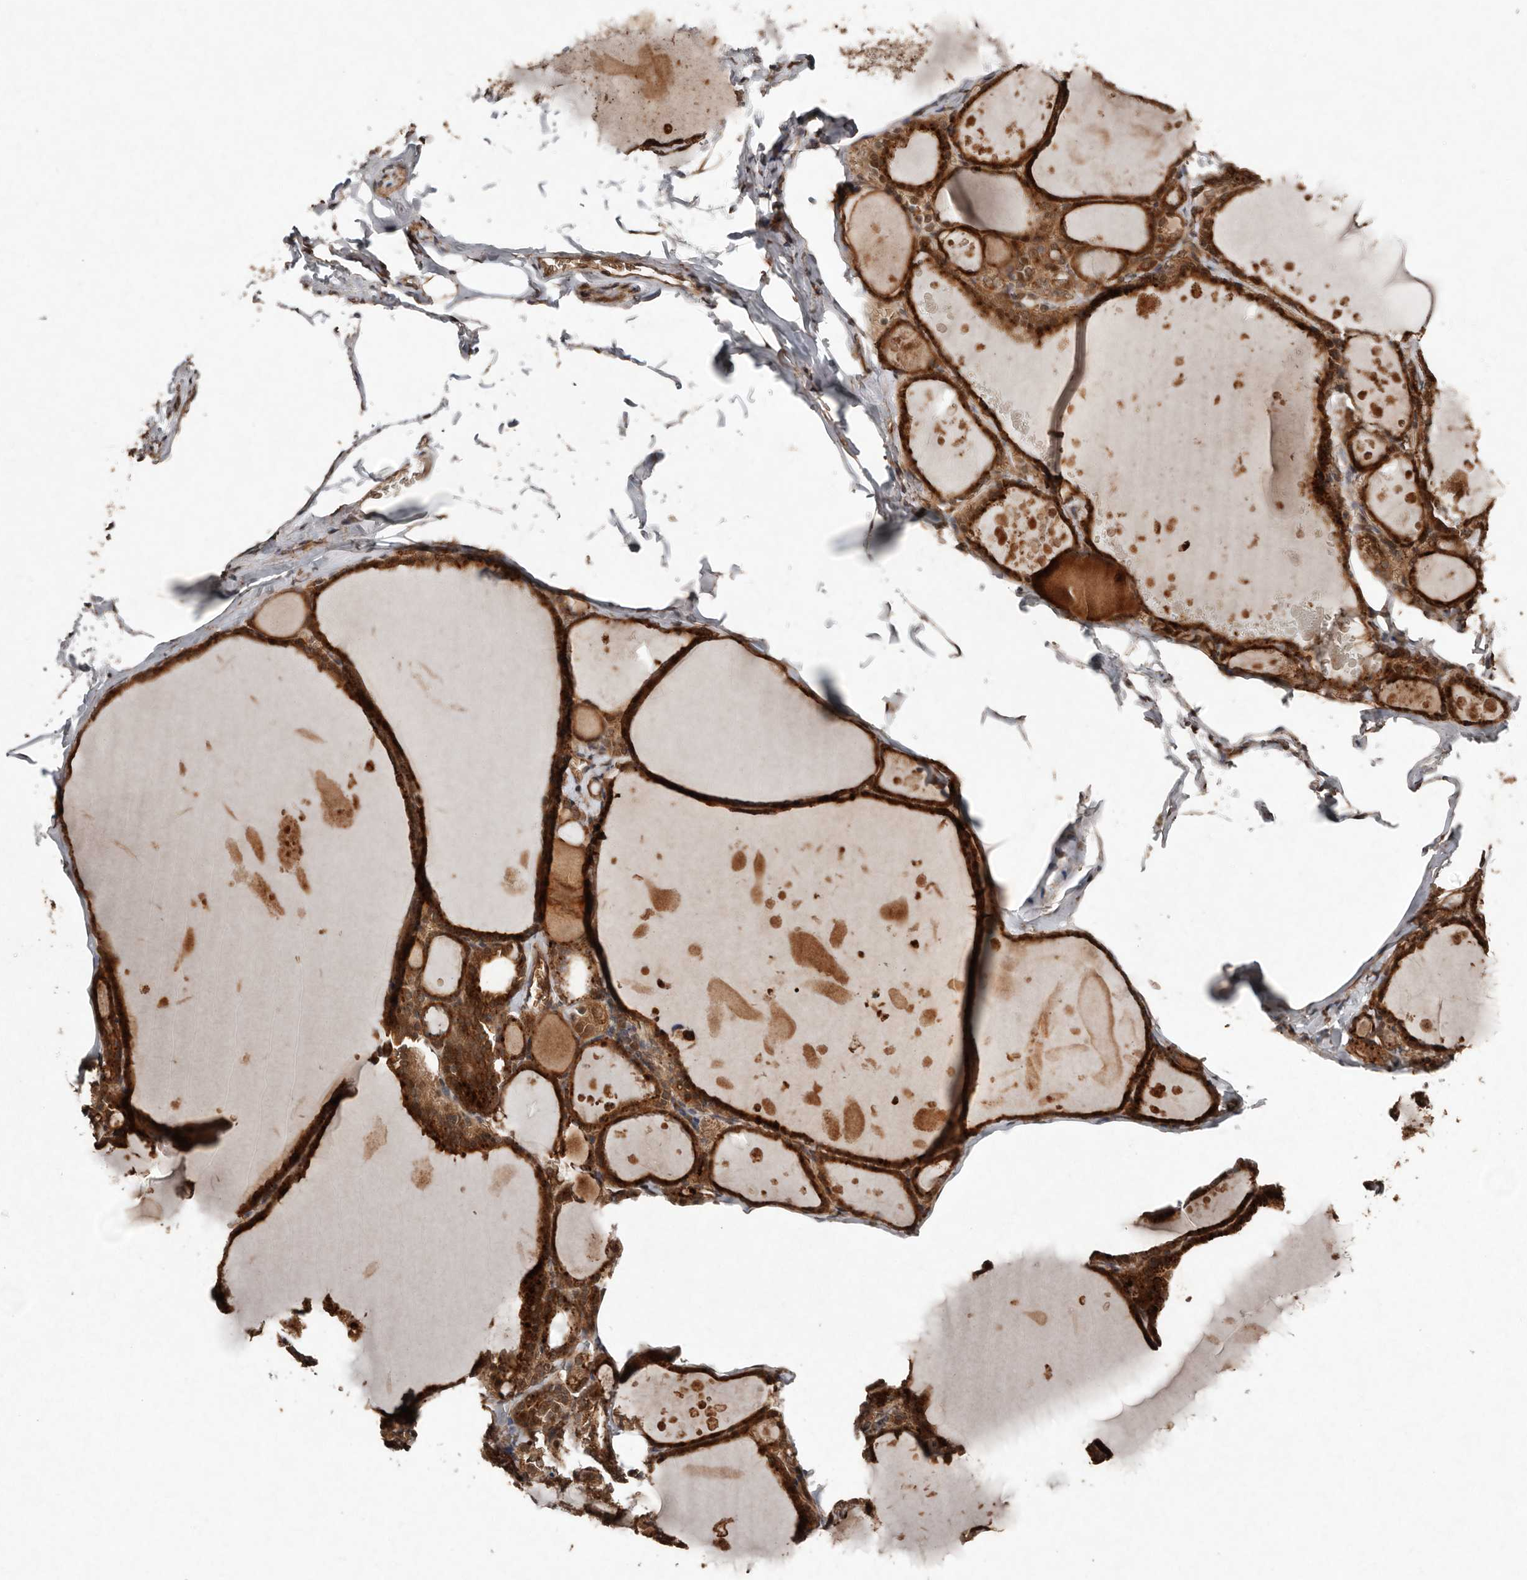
{"staining": {"intensity": "strong", "quantity": ">75%", "location": "cytoplasmic/membranous"}, "tissue": "thyroid gland", "cell_type": "Glandular cells", "image_type": "normal", "snomed": [{"axis": "morphology", "description": "Normal tissue, NOS"}, {"axis": "topography", "description": "Thyroid gland"}], "caption": "Brown immunohistochemical staining in benign thyroid gland displays strong cytoplasmic/membranous positivity in about >75% of glandular cells. Ihc stains the protein of interest in brown and the nuclei are stained blue.", "gene": "DIP2C", "patient": {"sex": "male", "age": 56}}